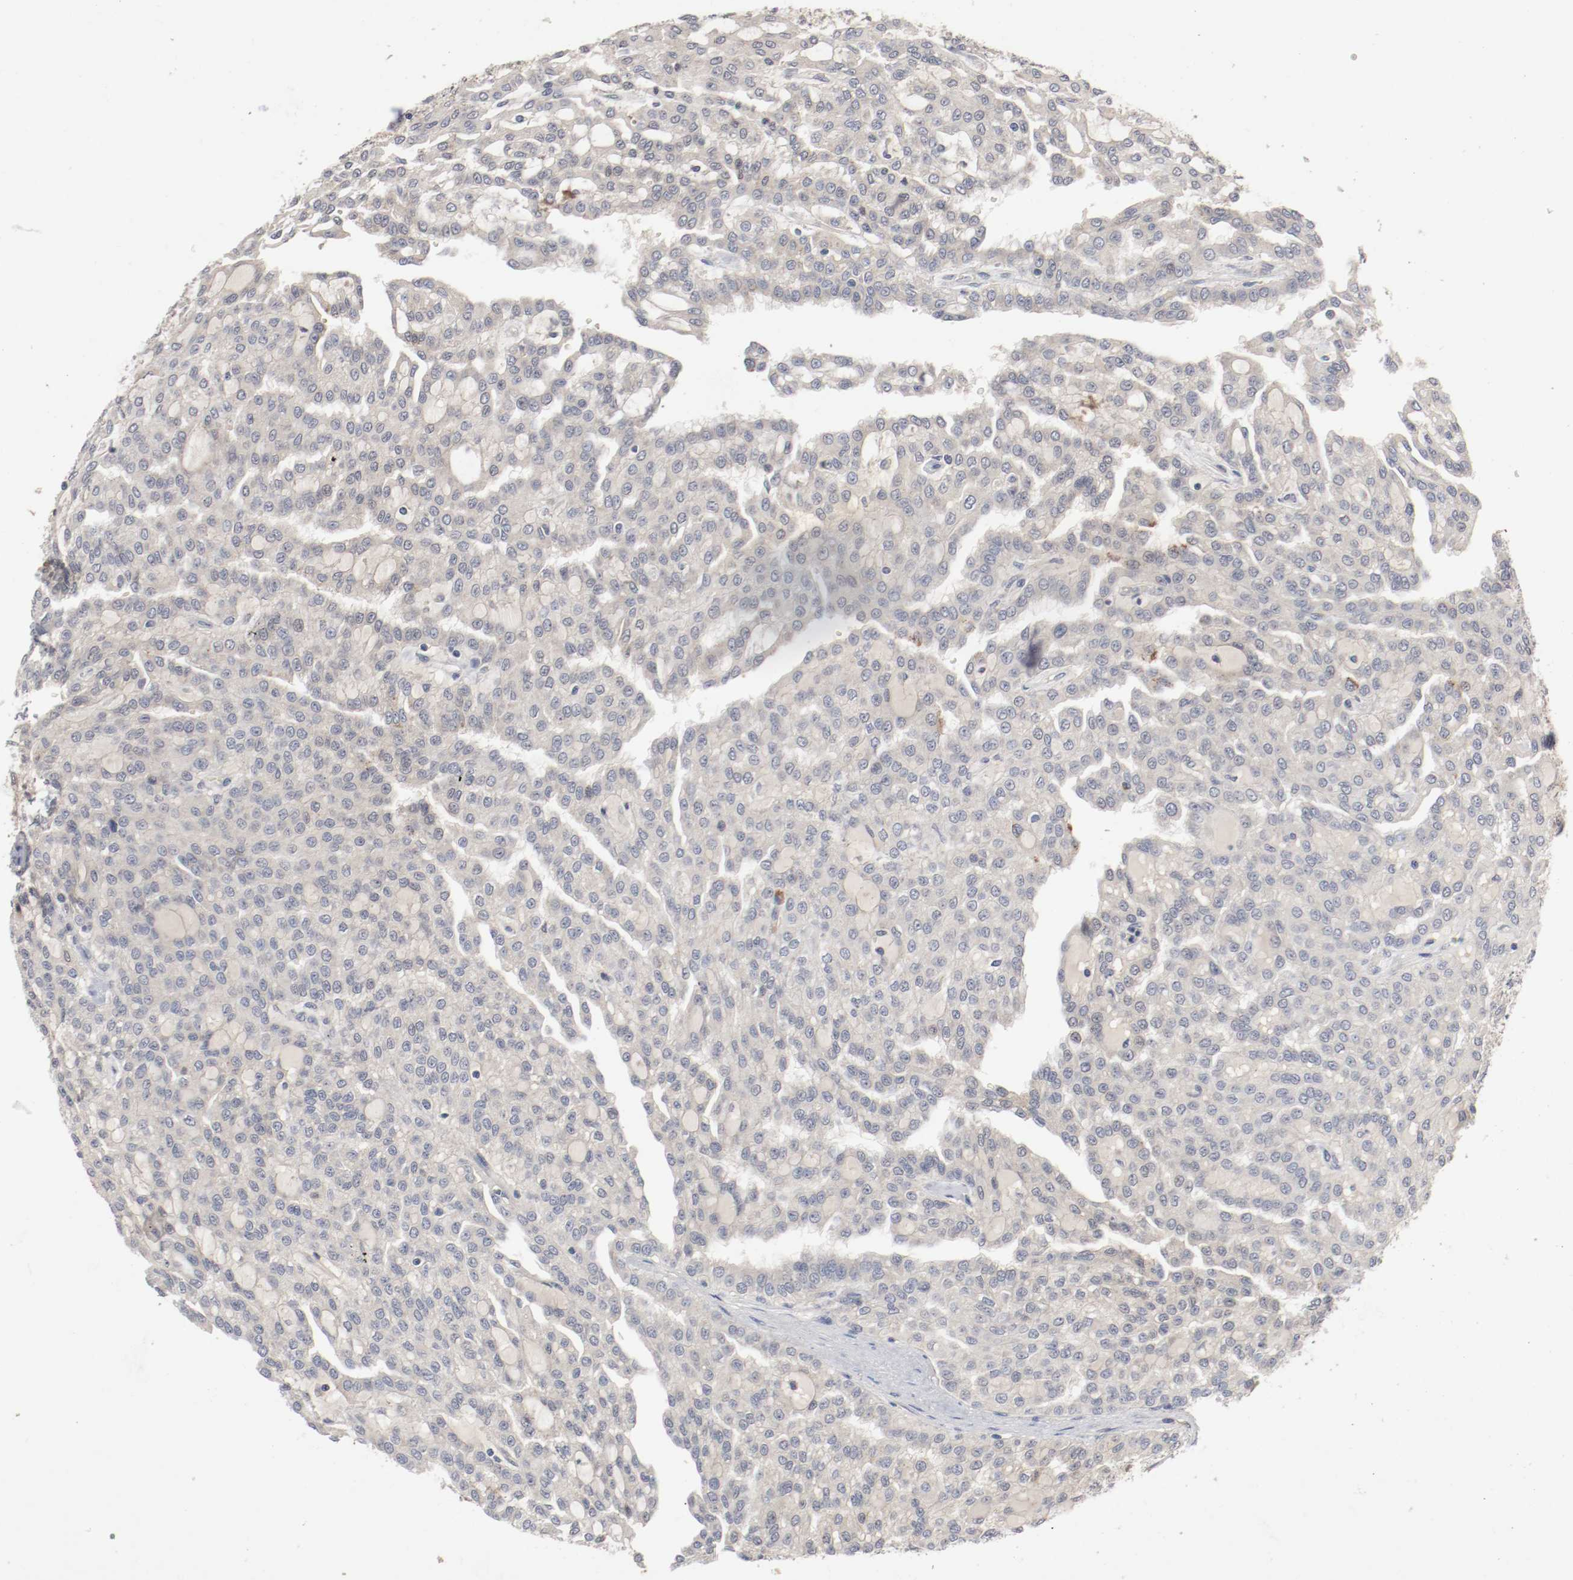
{"staining": {"intensity": "weak", "quantity": ">75%", "location": "cytoplasmic/membranous"}, "tissue": "renal cancer", "cell_type": "Tumor cells", "image_type": "cancer", "snomed": [{"axis": "morphology", "description": "Adenocarcinoma, NOS"}, {"axis": "topography", "description": "Kidney"}], "caption": "A high-resolution histopathology image shows IHC staining of adenocarcinoma (renal), which reveals weak cytoplasmic/membranous expression in about >75% of tumor cells.", "gene": "REN", "patient": {"sex": "male", "age": 63}}